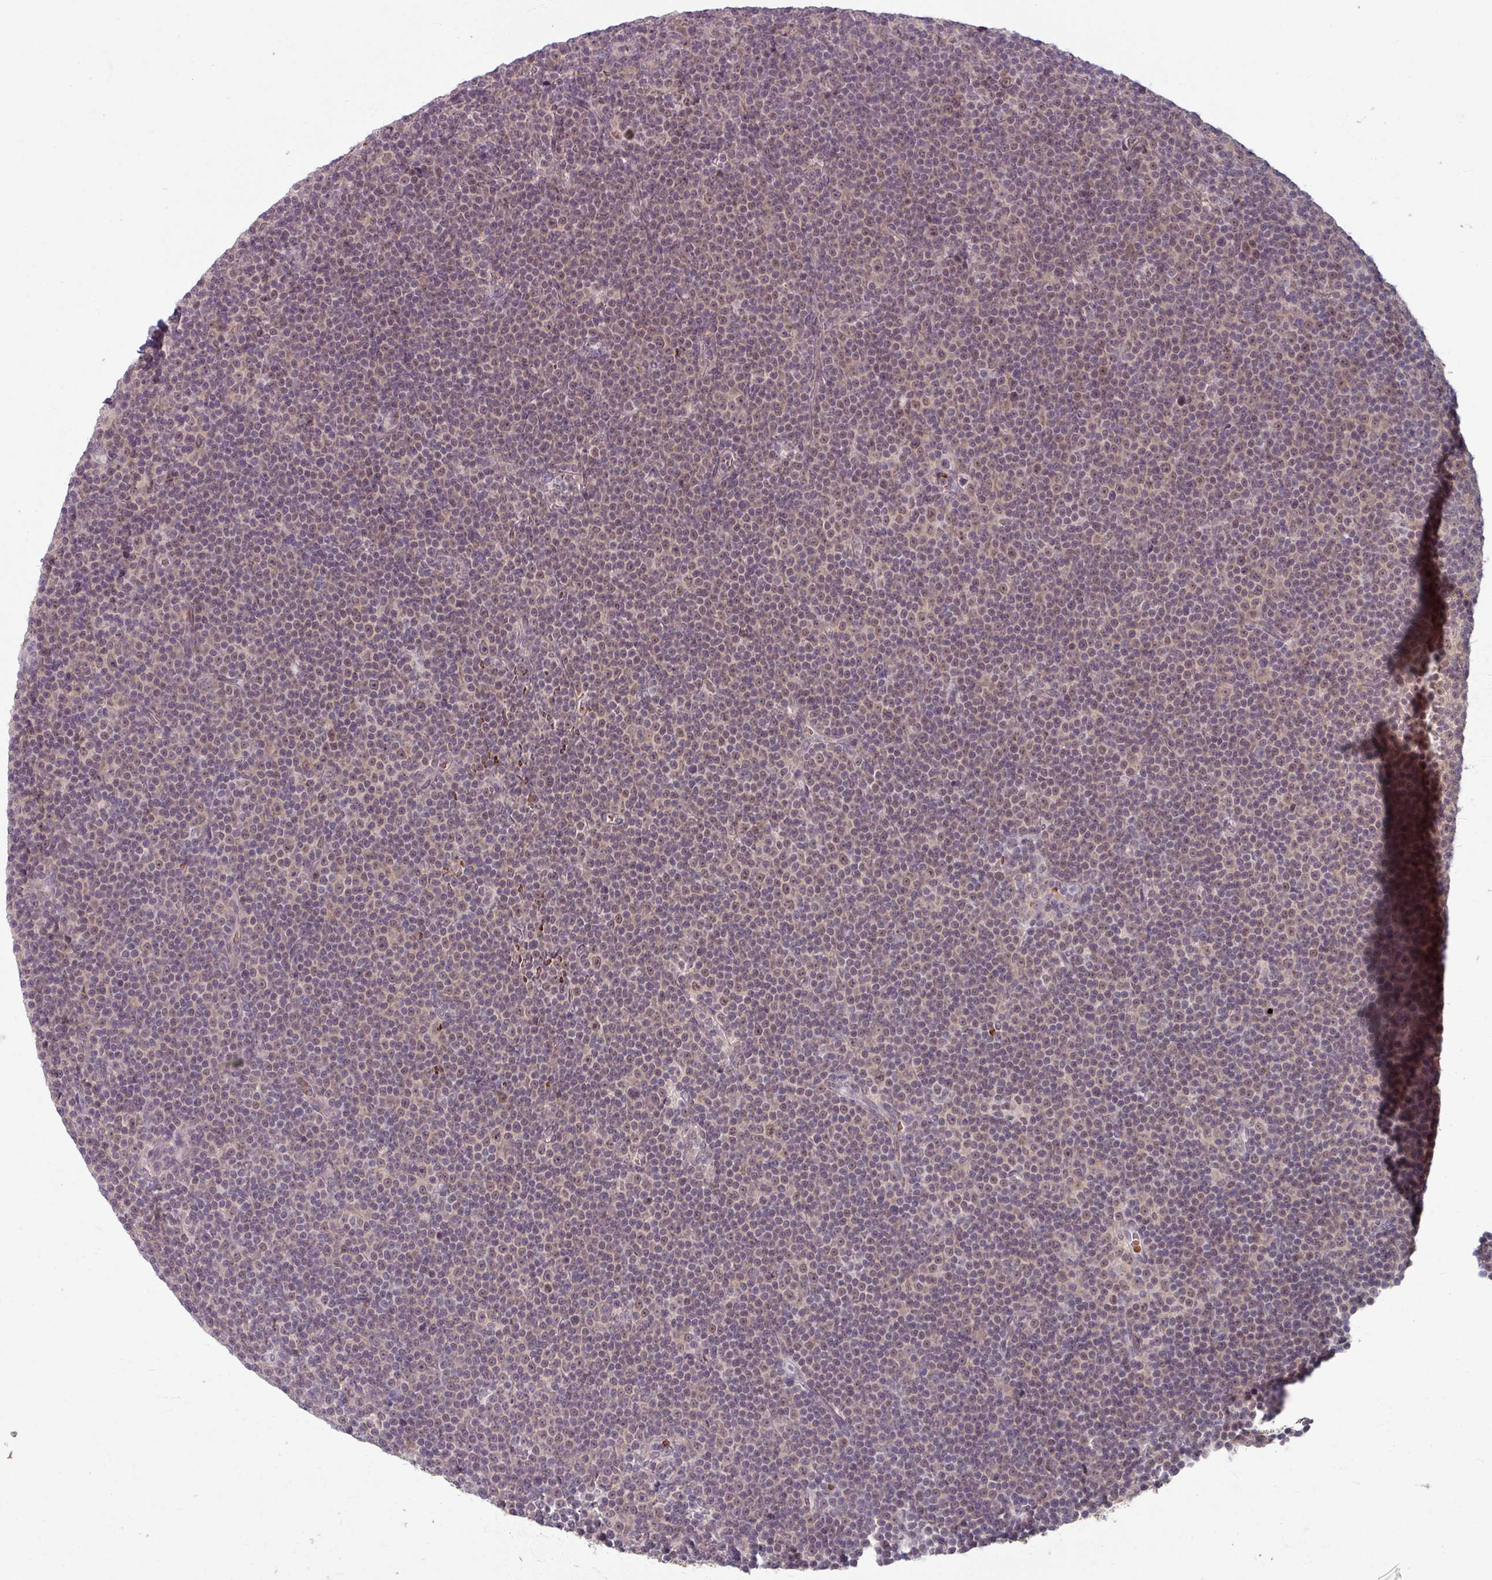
{"staining": {"intensity": "weak", "quantity": "<25%", "location": "nuclear"}, "tissue": "lymphoma", "cell_type": "Tumor cells", "image_type": "cancer", "snomed": [{"axis": "morphology", "description": "Malignant lymphoma, non-Hodgkin's type, Low grade"}, {"axis": "topography", "description": "Lymph node"}], "caption": "A photomicrograph of low-grade malignant lymphoma, non-Hodgkin's type stained for a protein shows no brown staining in tumor cells. Brightfield microscopy of IHC stained with DAB (brown) and hematoxylin (blue), captured at high magnification.", "gene": "KMT5C", "patient": {"sex": "female", "age": 67}}